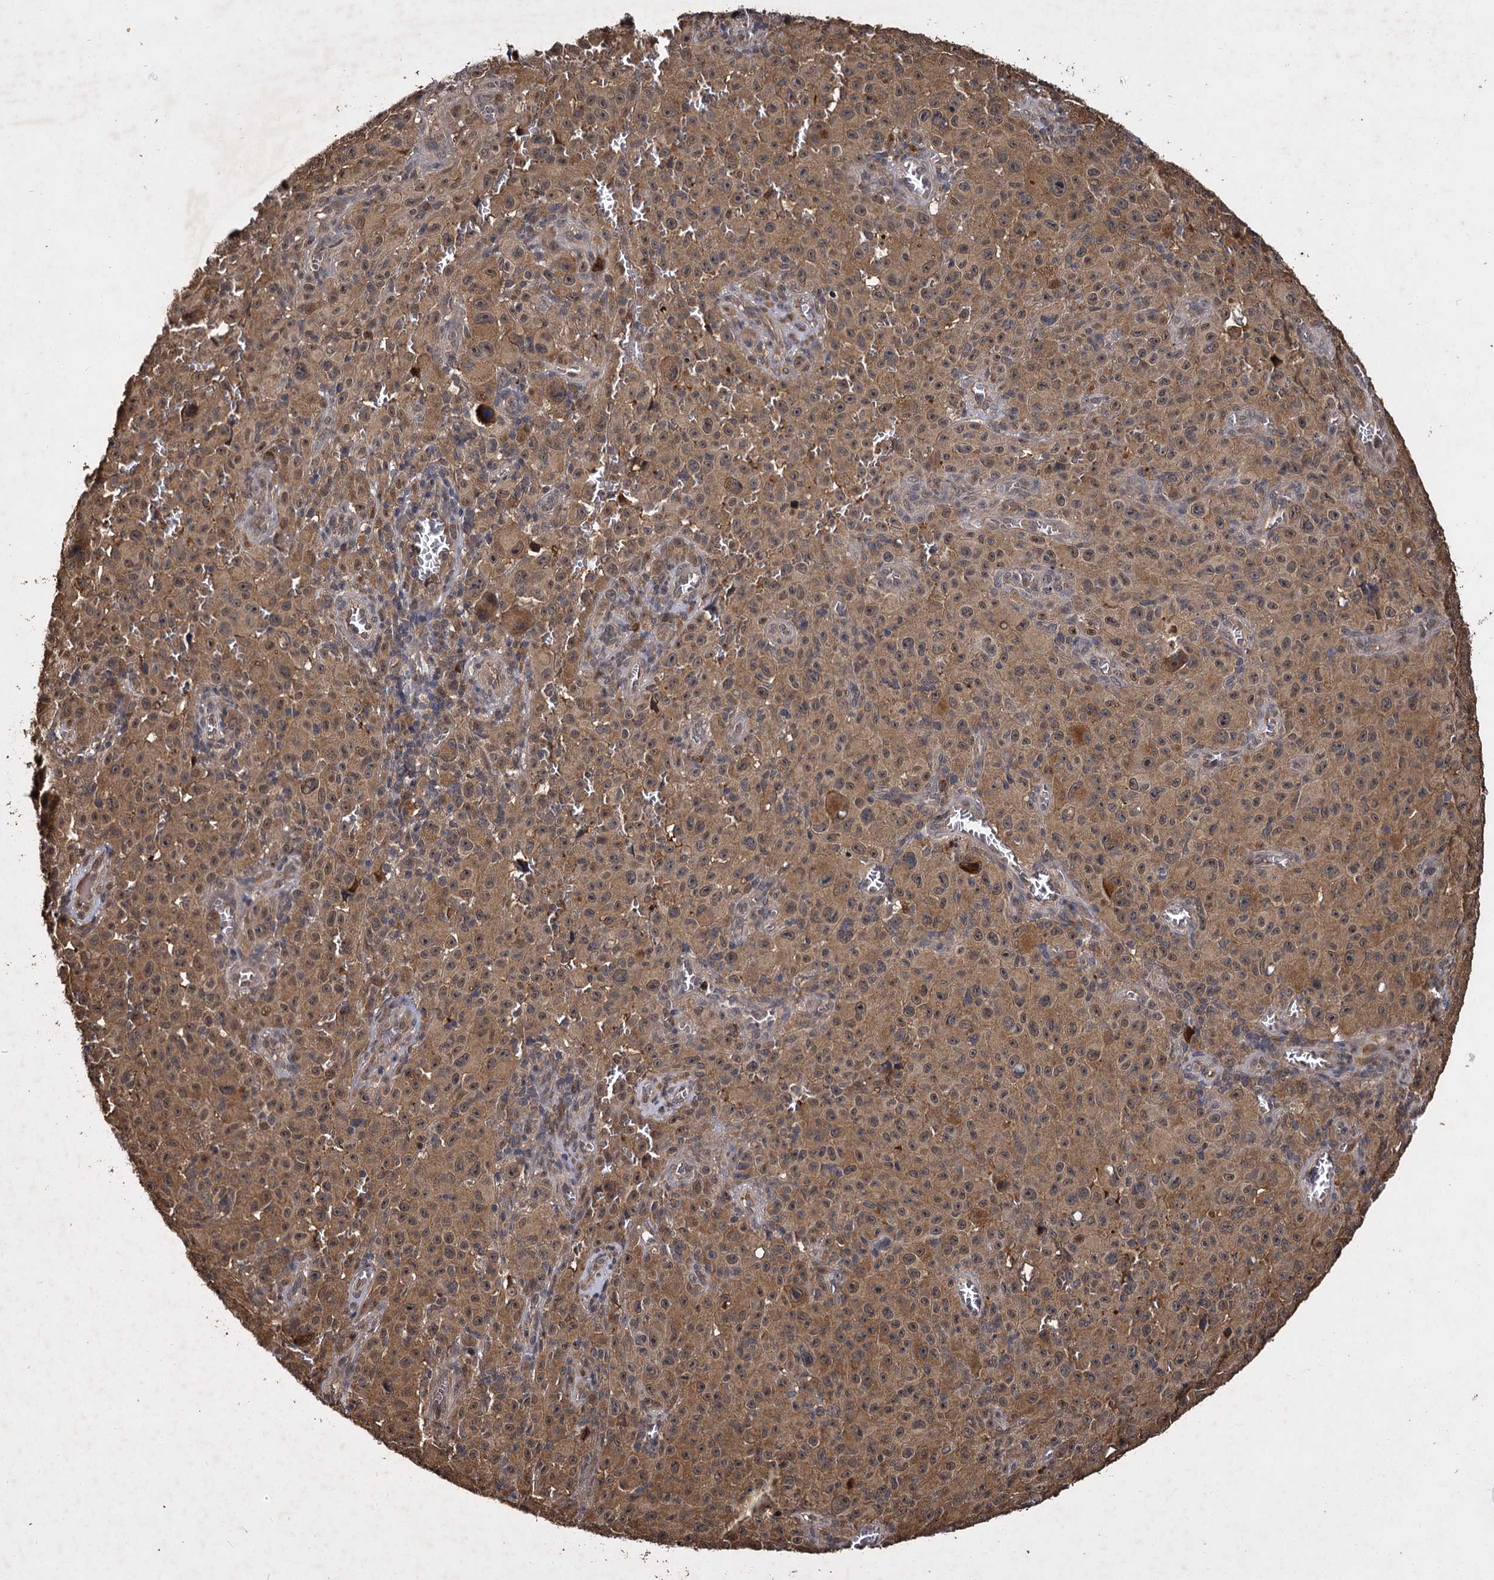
{"staining": {"intensity": "moderate", "quantity": ">75%", "location": "cytoplasmic/membranous,nuclear"}, "tissue": "melanoma", "cell_type": "Tumor cells", "image_type": "cancer", "snomed": [{"axis": "morphology", "description": "Malignant melanoma, NOS"}, {"axis": "topography", "description": "Skin"}], "caption": "Malignant melanoma was stained to show a protein in brown. There is medium levels of moderate cytoplasmic/membranous and nuclear positivity in approximately >75% of tumor cells.", "gene": "SLC46A3", "patient": {"sex": "female", "age": 82}}